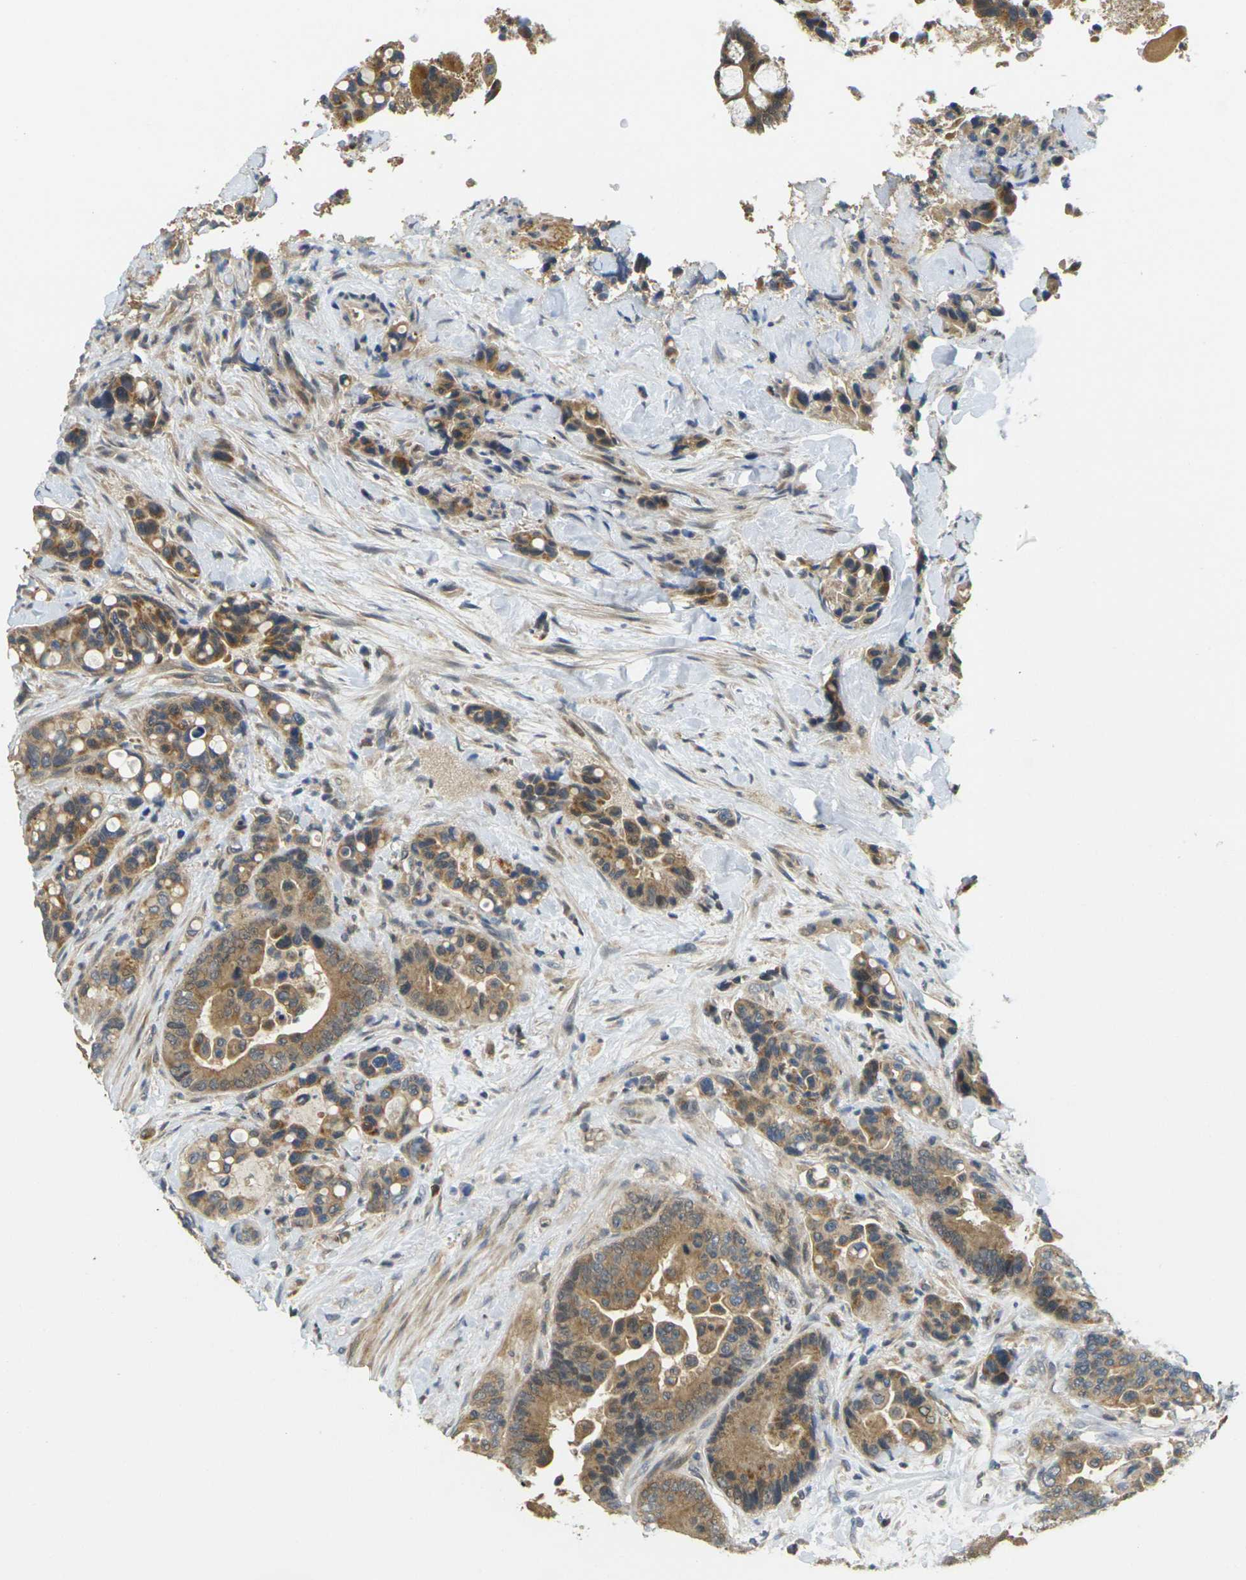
{"staining": {"intensity": "moderate", "quantity": ">75%", "location": "cytoplasmic/membranous"}, "tissue": "colorectal cancer", "cell_type": "Tumor cells", "image_type": "cancer", "snomed": [{"axis": "morphology", "description": "Normal tissue, NOS"}, {"axis": "morphology", "description": "Adenocarcinoma, NOS"}, {"axis": "topography", "description": "Colon"}], "caption": "Human colorectal adenocarcinoma stained with a protein marker demonstrates moderate staining in tumor cells.", "gene": "KLHL8", "patient": {"sex": "male", "age": 82}}